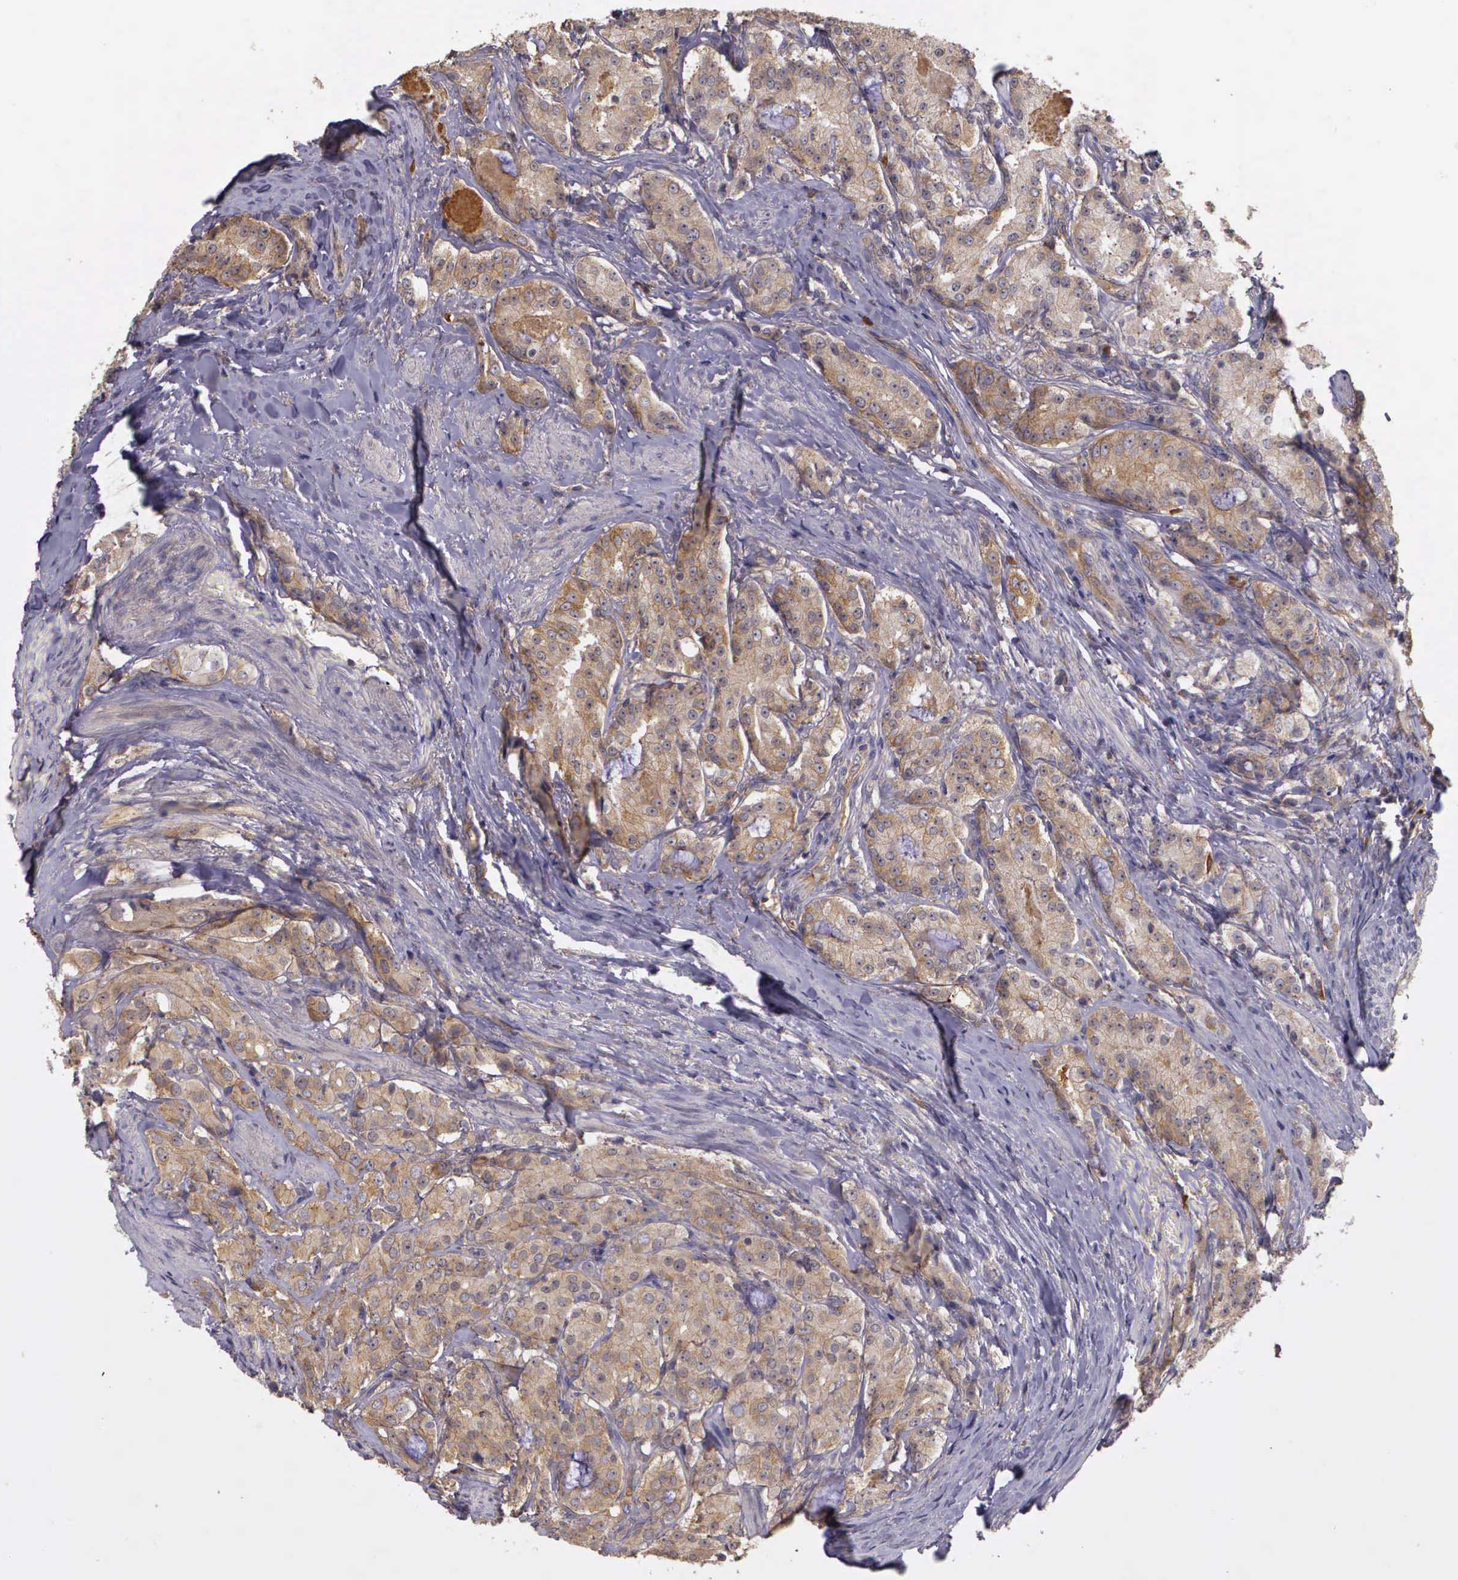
{"staining": {"intensity": "weak", "quantity": ">75%", "location": "cytoplasmic/membranous"}, "tissue": "prostate cancer", "cell_type": "Tumor cells", "image_type": "cancer", "snomed": [{"axis": "morphology", "description": "Adenocarcinoma, Medium grade"}, {"axis": "topography", "description": "Prostate"}], "caption": "Adenocarcinoma (medium-grade) (prostate) stained with a protein marker shows weak staining in tumor cells.", "gene": "EIF5", "patient": {"sex": "male", "age": 72}}